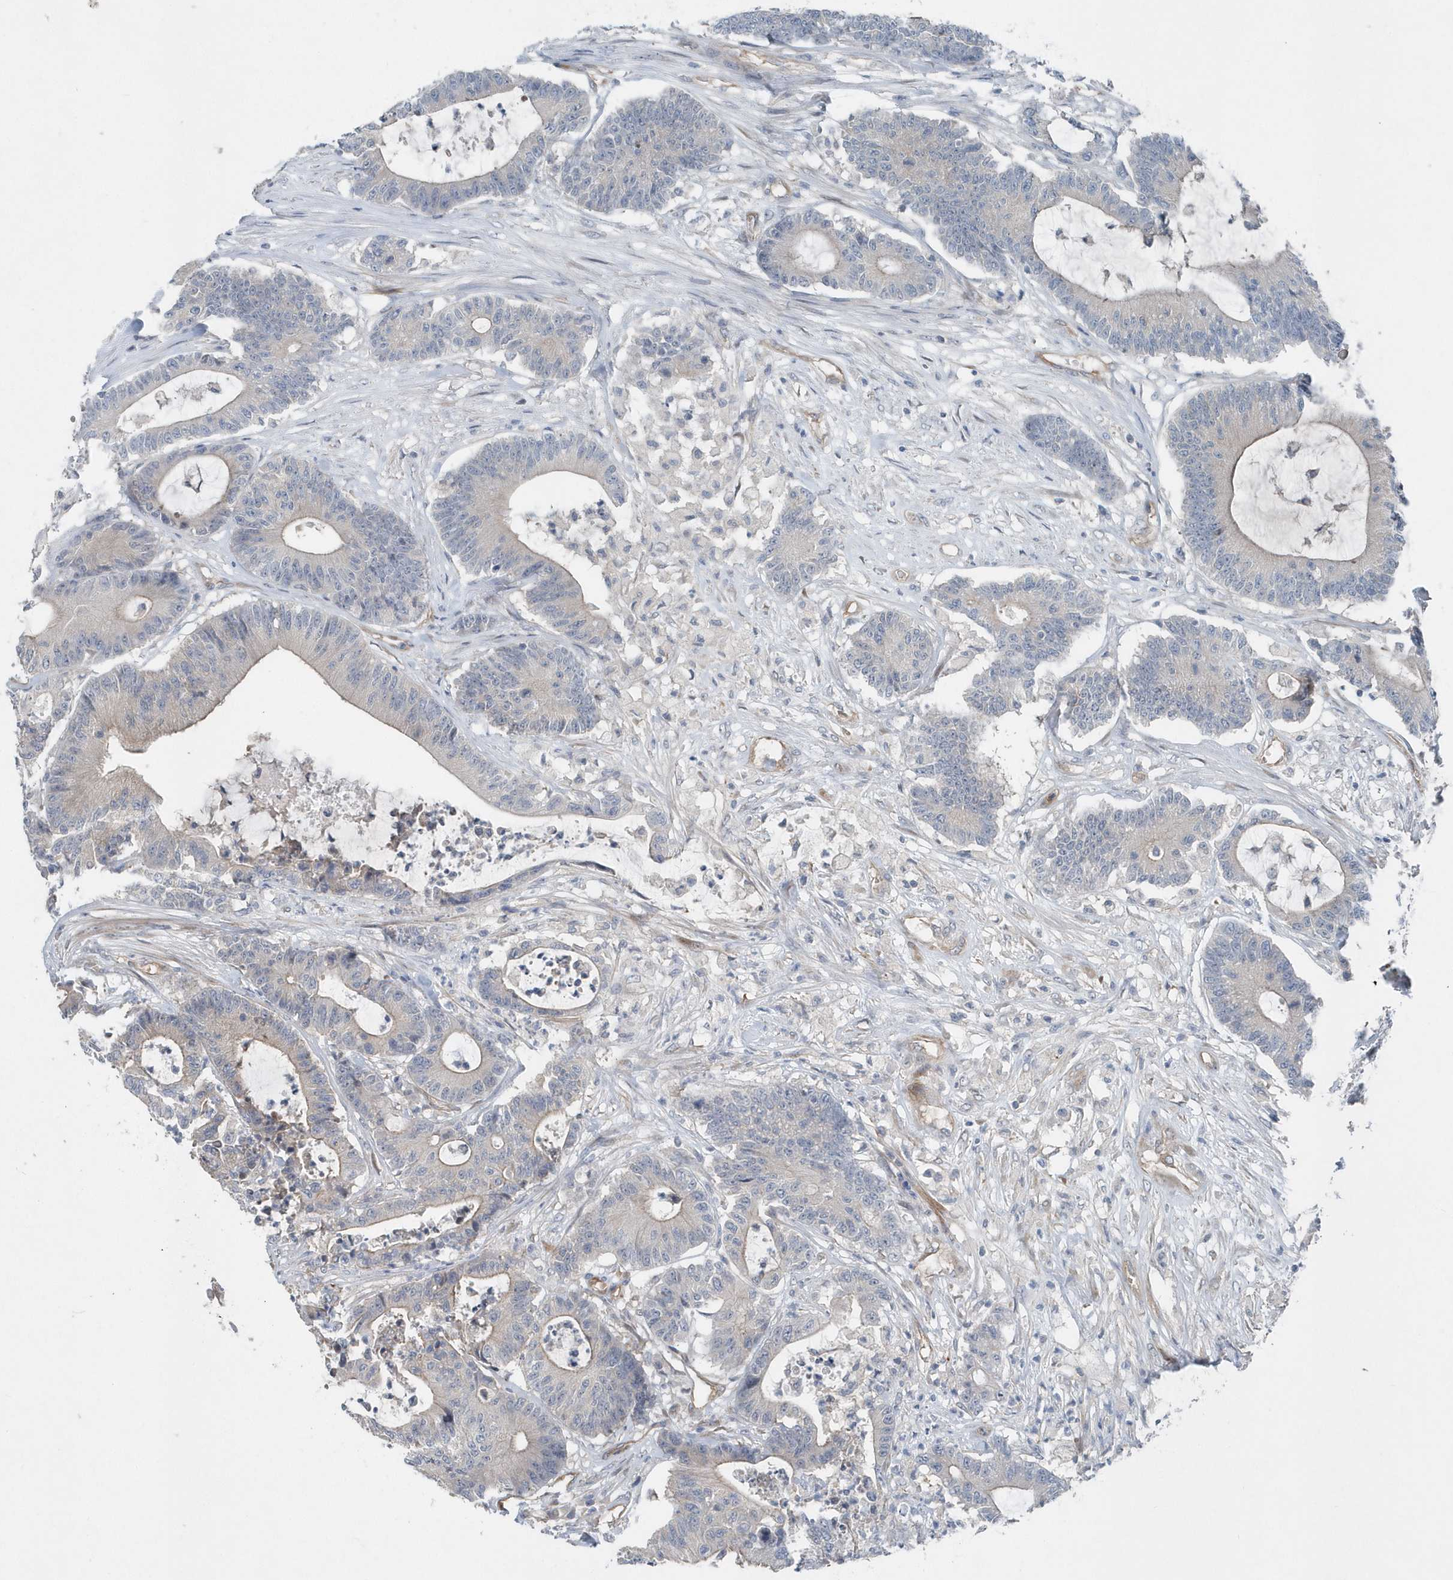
{"staining": {"intensity": "weak", "quantity": "<25%", "location": "cytoplasmic/membranous"}, "tissue": "colorectal cancer", "cell_type": "Tumor cells", "image_type": "cancer", "snomed": [{"axis": "morphology", "description": "Adenocarcinoma, NOS"}, {"axis": "topography", "description": "Colon"}], "caption": "There is no significant staining in tumor cells of colorectal cancer.", "gene": "MCC", "patient": {"sex": "female", "age": 84}}